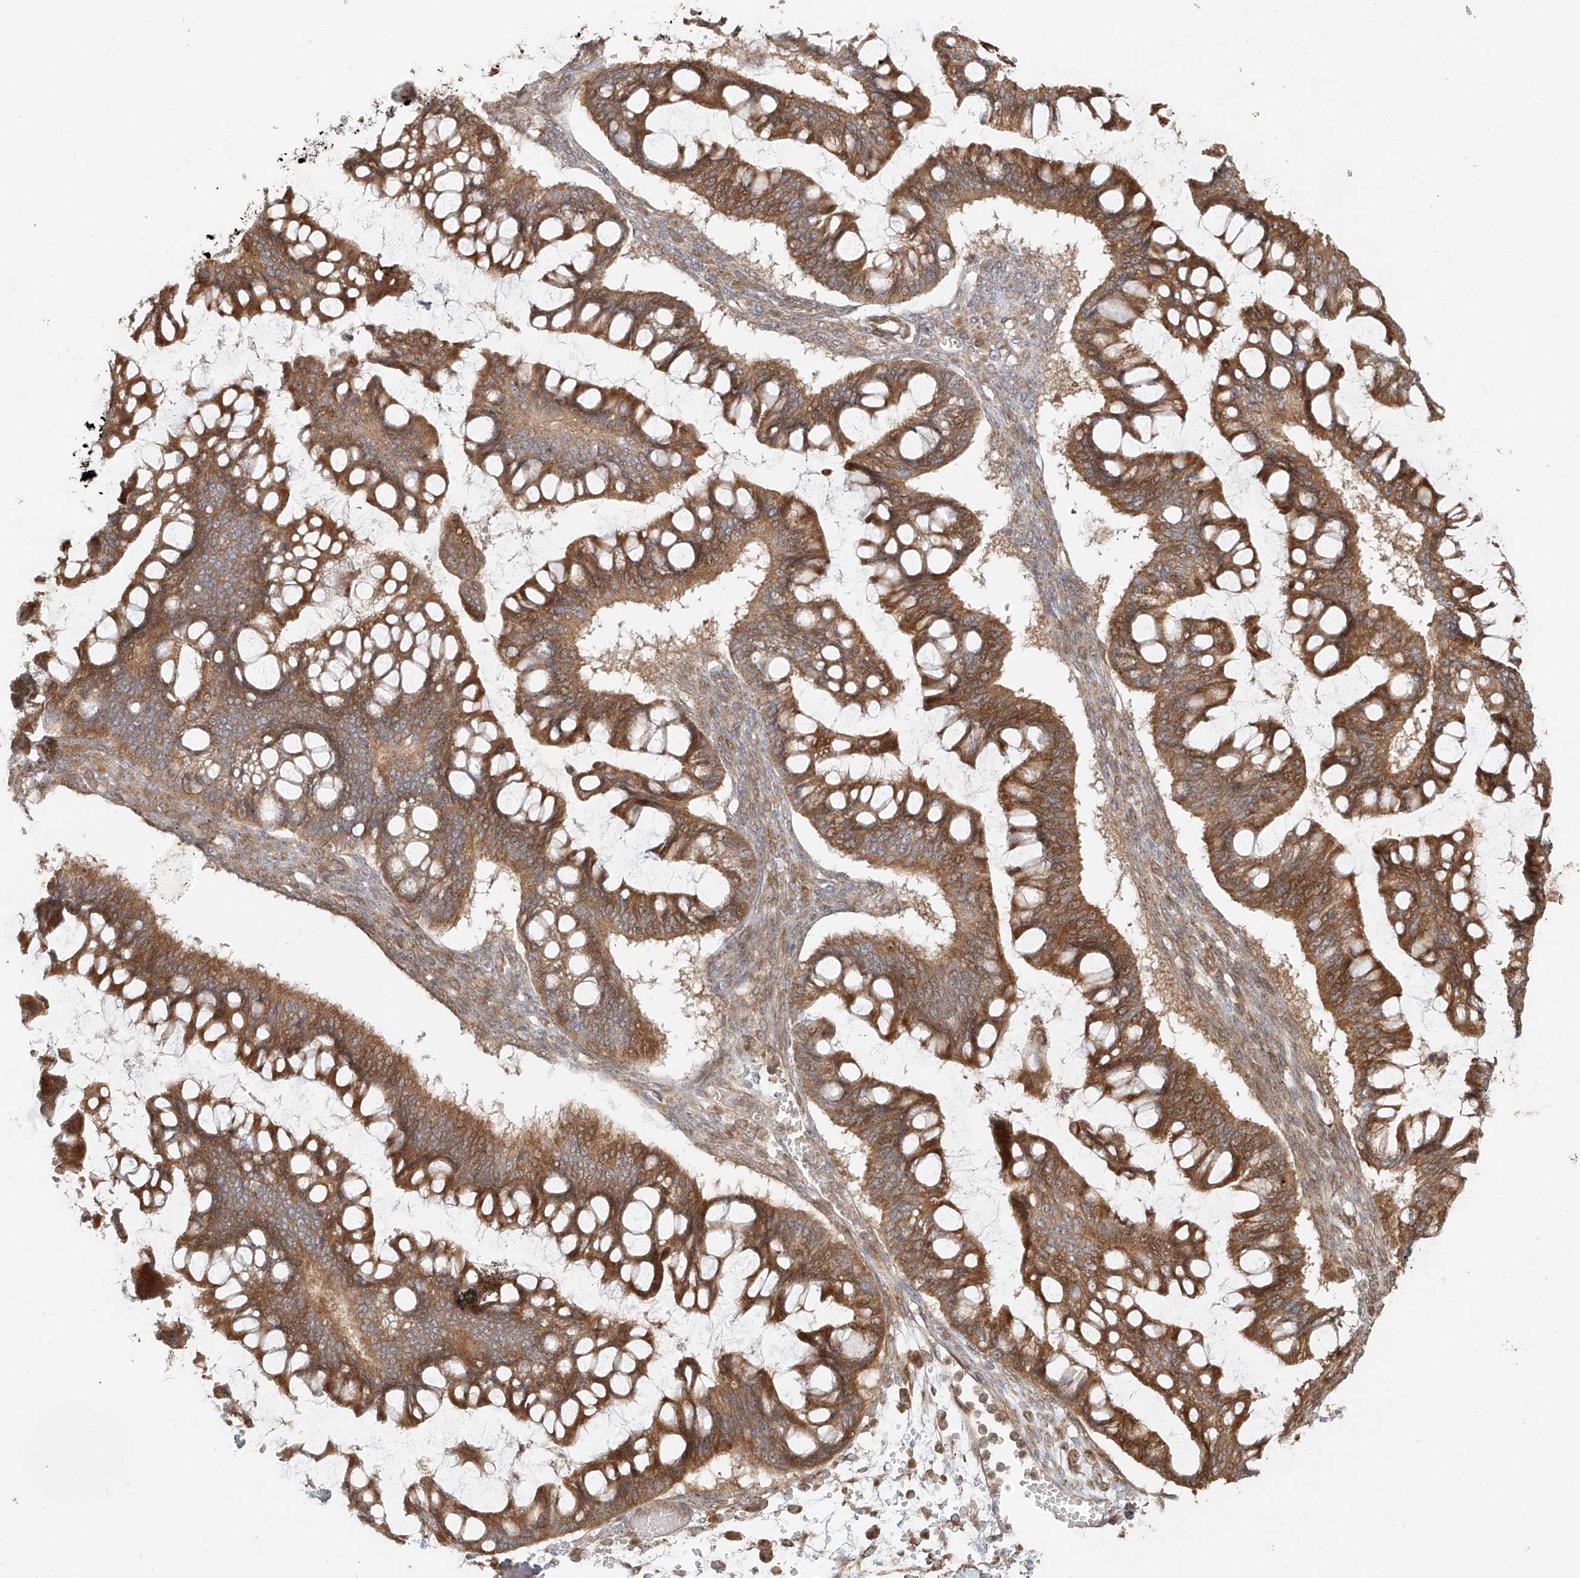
{"staining": {"intensity": "moderate", "quantity": ">75%", "location": "cytoplasmic/membranous"}, "tissue": "ovarian cancer", "cell_type": "Tumor cells", "image_type": "cancer", "snomed": [{"axis": "morphology", "description": "Cystadenocarcinoma, mucinous, NOS"}, {"axis": "topography", "description": "Ovary"}], "caption": "A brown stain shows moderate cytoplasmic/membranous staining of a protein in ovarian cancer (mucinous cystadenocarcinoma) tumor cells.", "gene": "MIPEP", "patient": {"sex": "female", "age": 73}}